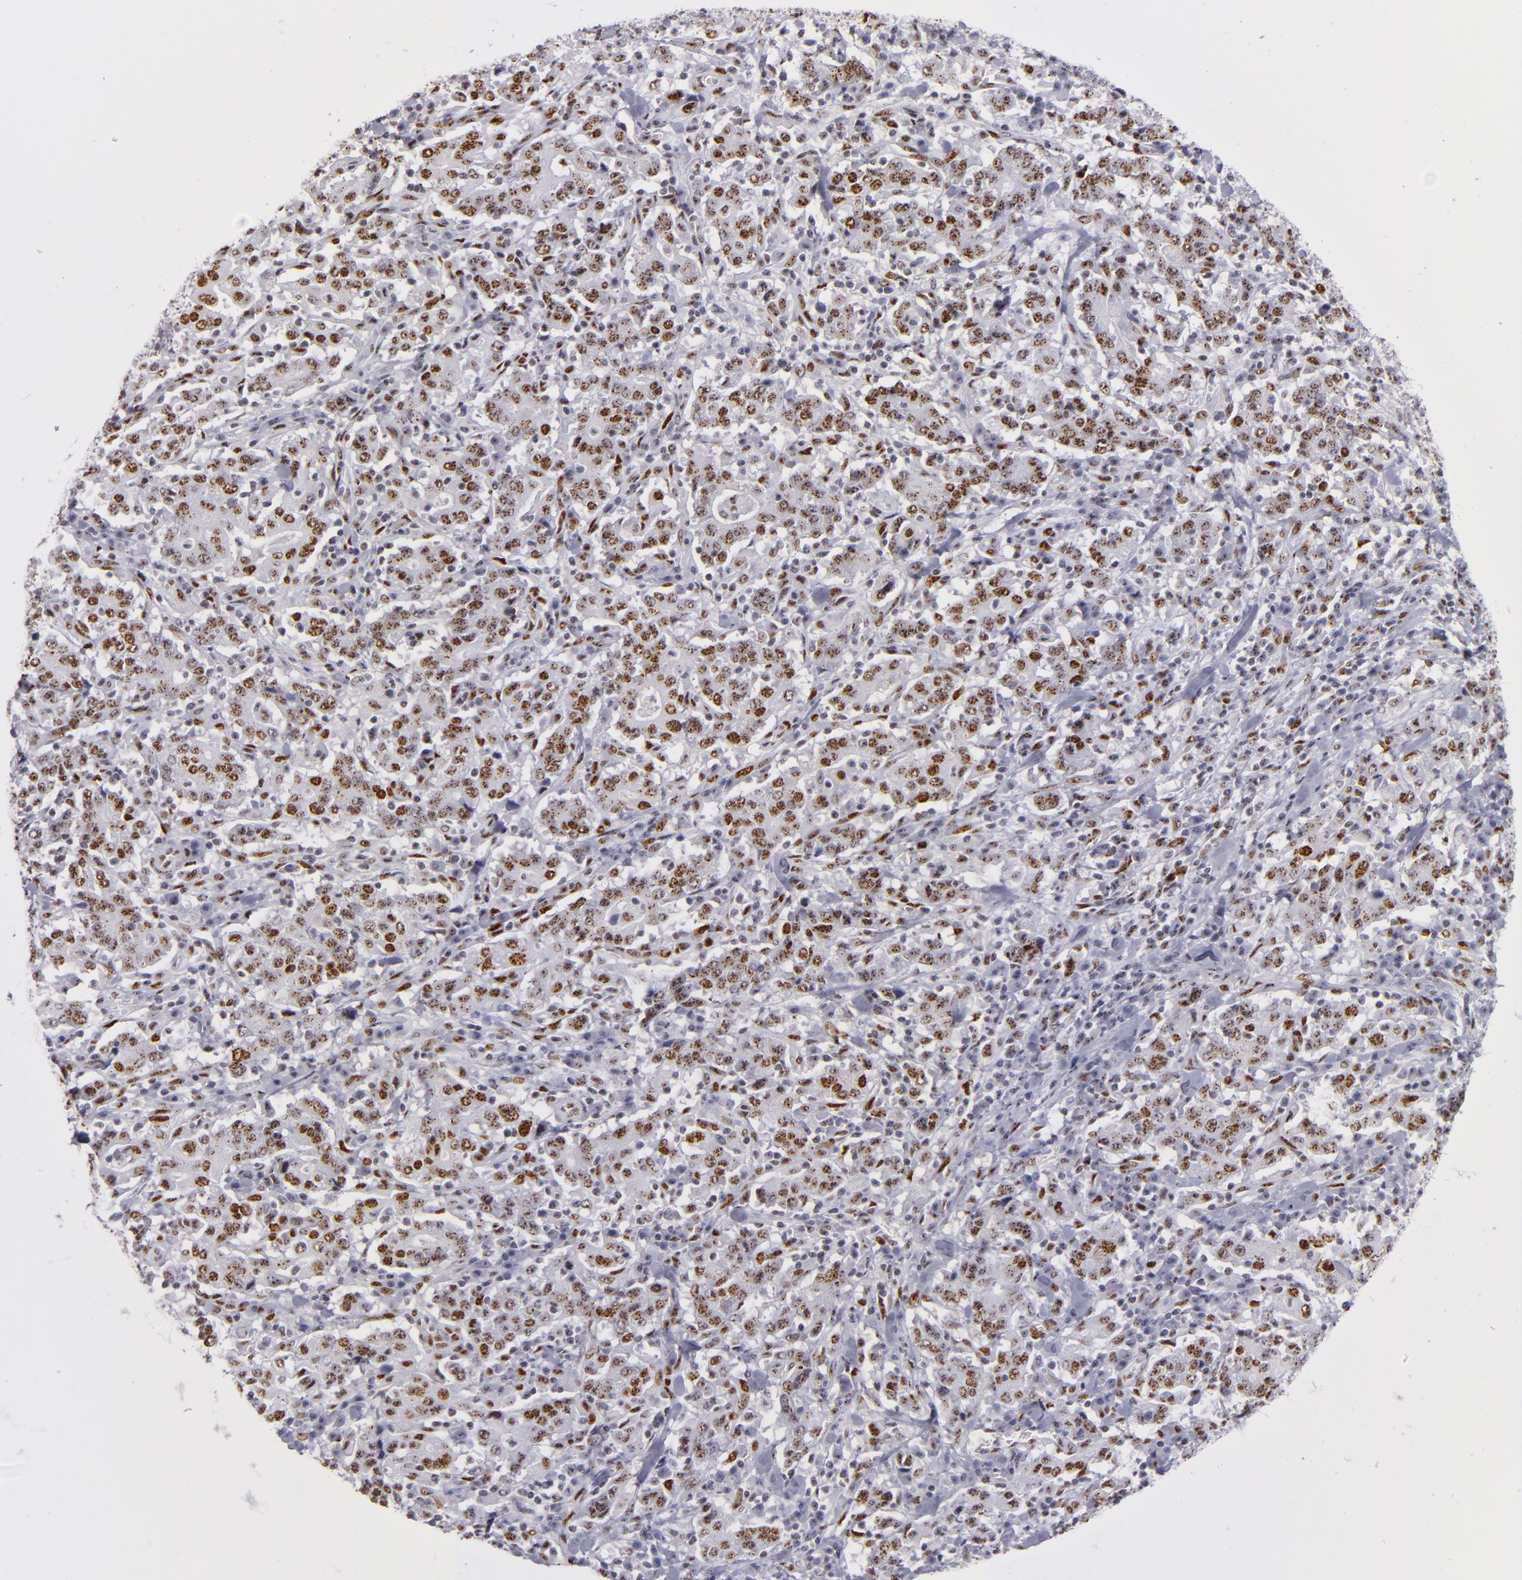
{"staining": {"intensity": "moderate", "quantity": "25%-75%", "location": "nuclear"}, "tissue": "stomach cancer", "cell_type": "Tumor cells", "image_type": "cancer", "snomed": [{"axis": "morphology", "description": "Normal tissue, NOS"}, {"axis": "morphology", "description": "Adenocarcinoma, NOS"}, {"axis": "topography", "description": "Stomach, upper"}, {"axis": "topography", "description": "Stomach"}], "caption": "DAB immunohistochemical staining of adenocarcinoma (stomach) exhibits moderate nuclear protein expression in approximately 25%-75% of tumor cells.", "gene": "TOP3A", "patient": {"sex": "male", "age": 59}}